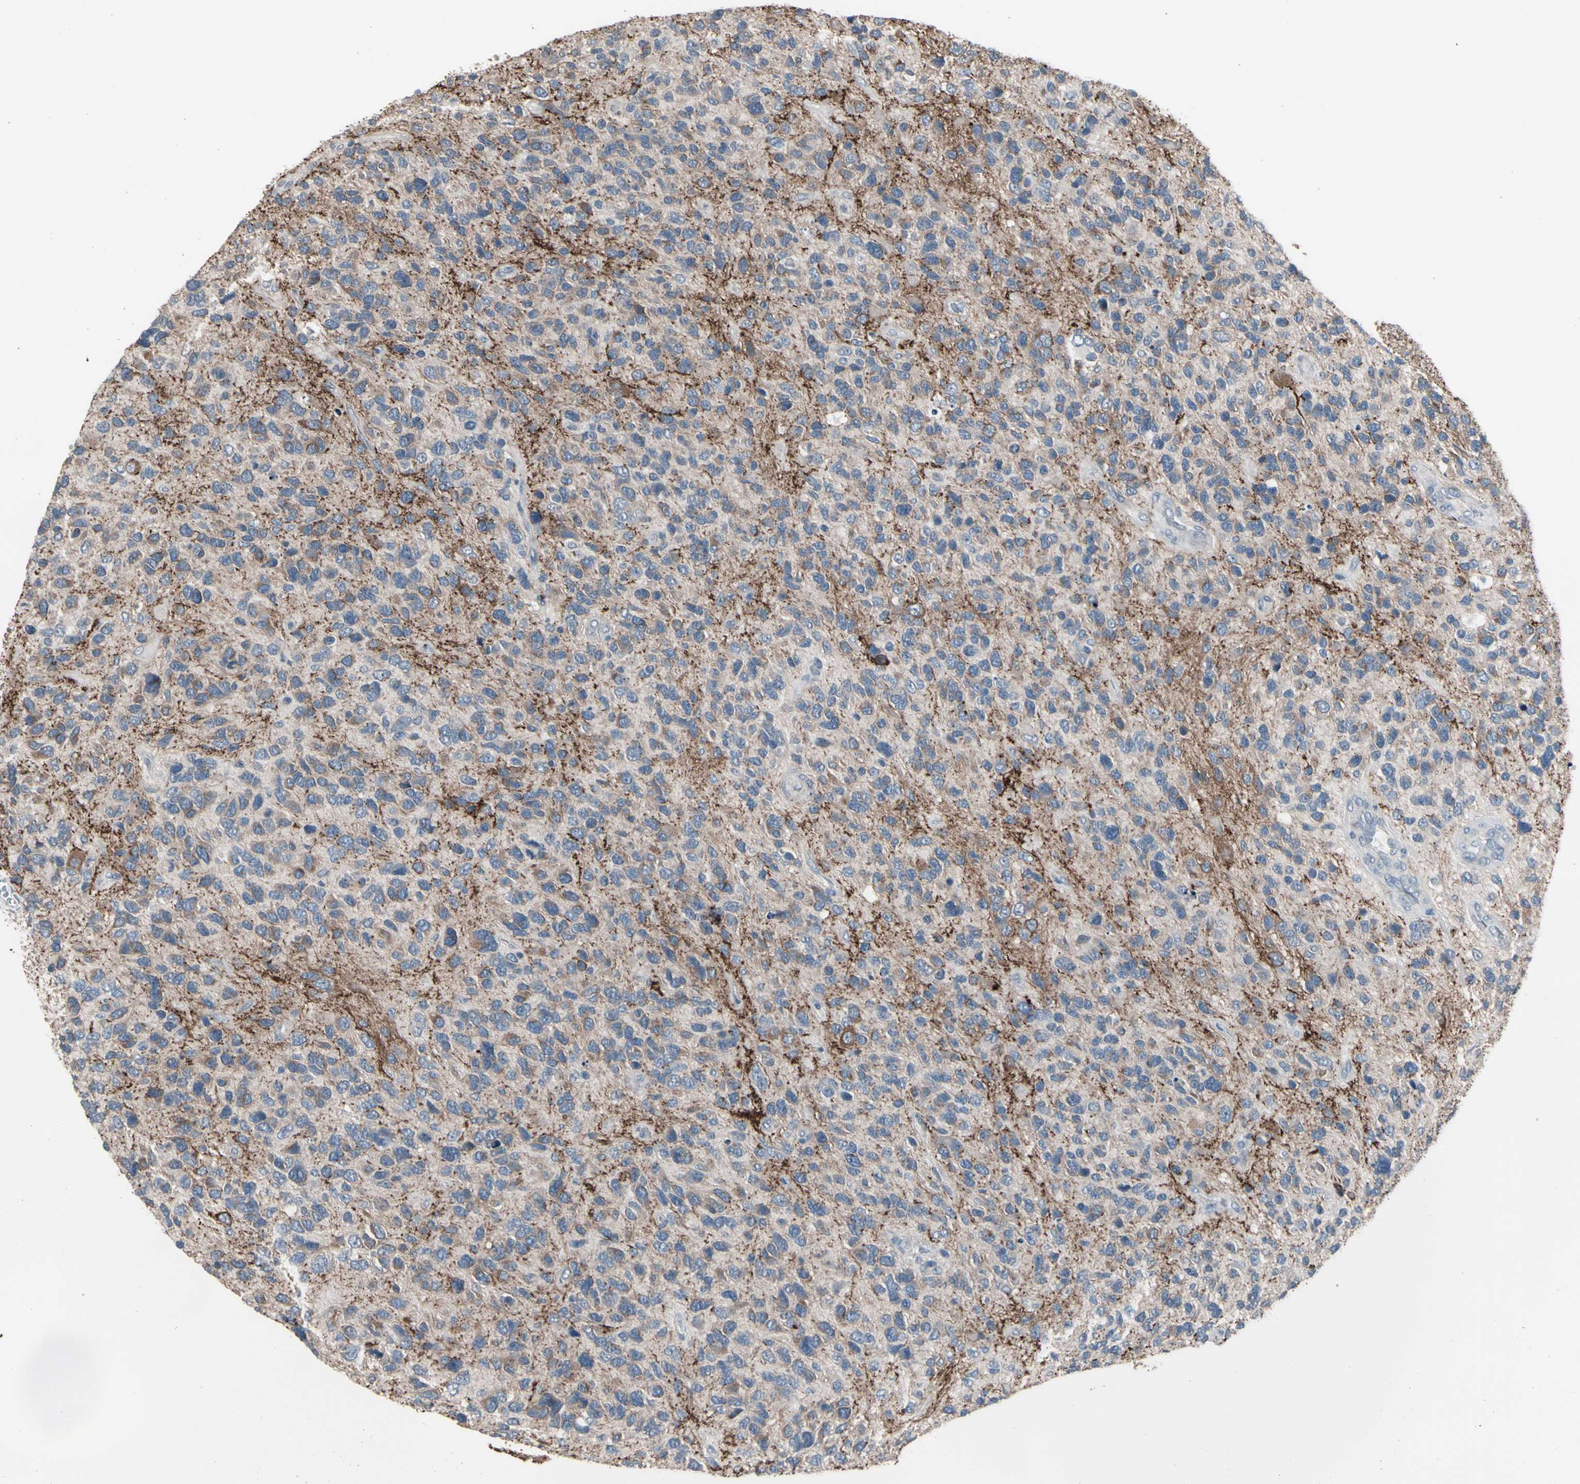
{"staining": {"intensity": "weak", "quantity": ">75%", "location": "cytoplasmic/membranous"}, "tissue": "glioma", "cell_type": "Tumor cells", "image_type": "cancer", "snomed": [{"axis": "morphology", "description": "Glioma, malignant, High grade"}, {"axis": "topography", "description": "Brain"}], "caption": "Protein expression analysis of human malignant glioma (high-grade) reveals weak cytoplasmic/membranous positivity in approximately >75% of tumor cells. (IHC, brightfield microscopy, high magnification).", "gene": "SV2A", "patient": {"sex": "female", "age": 58}}